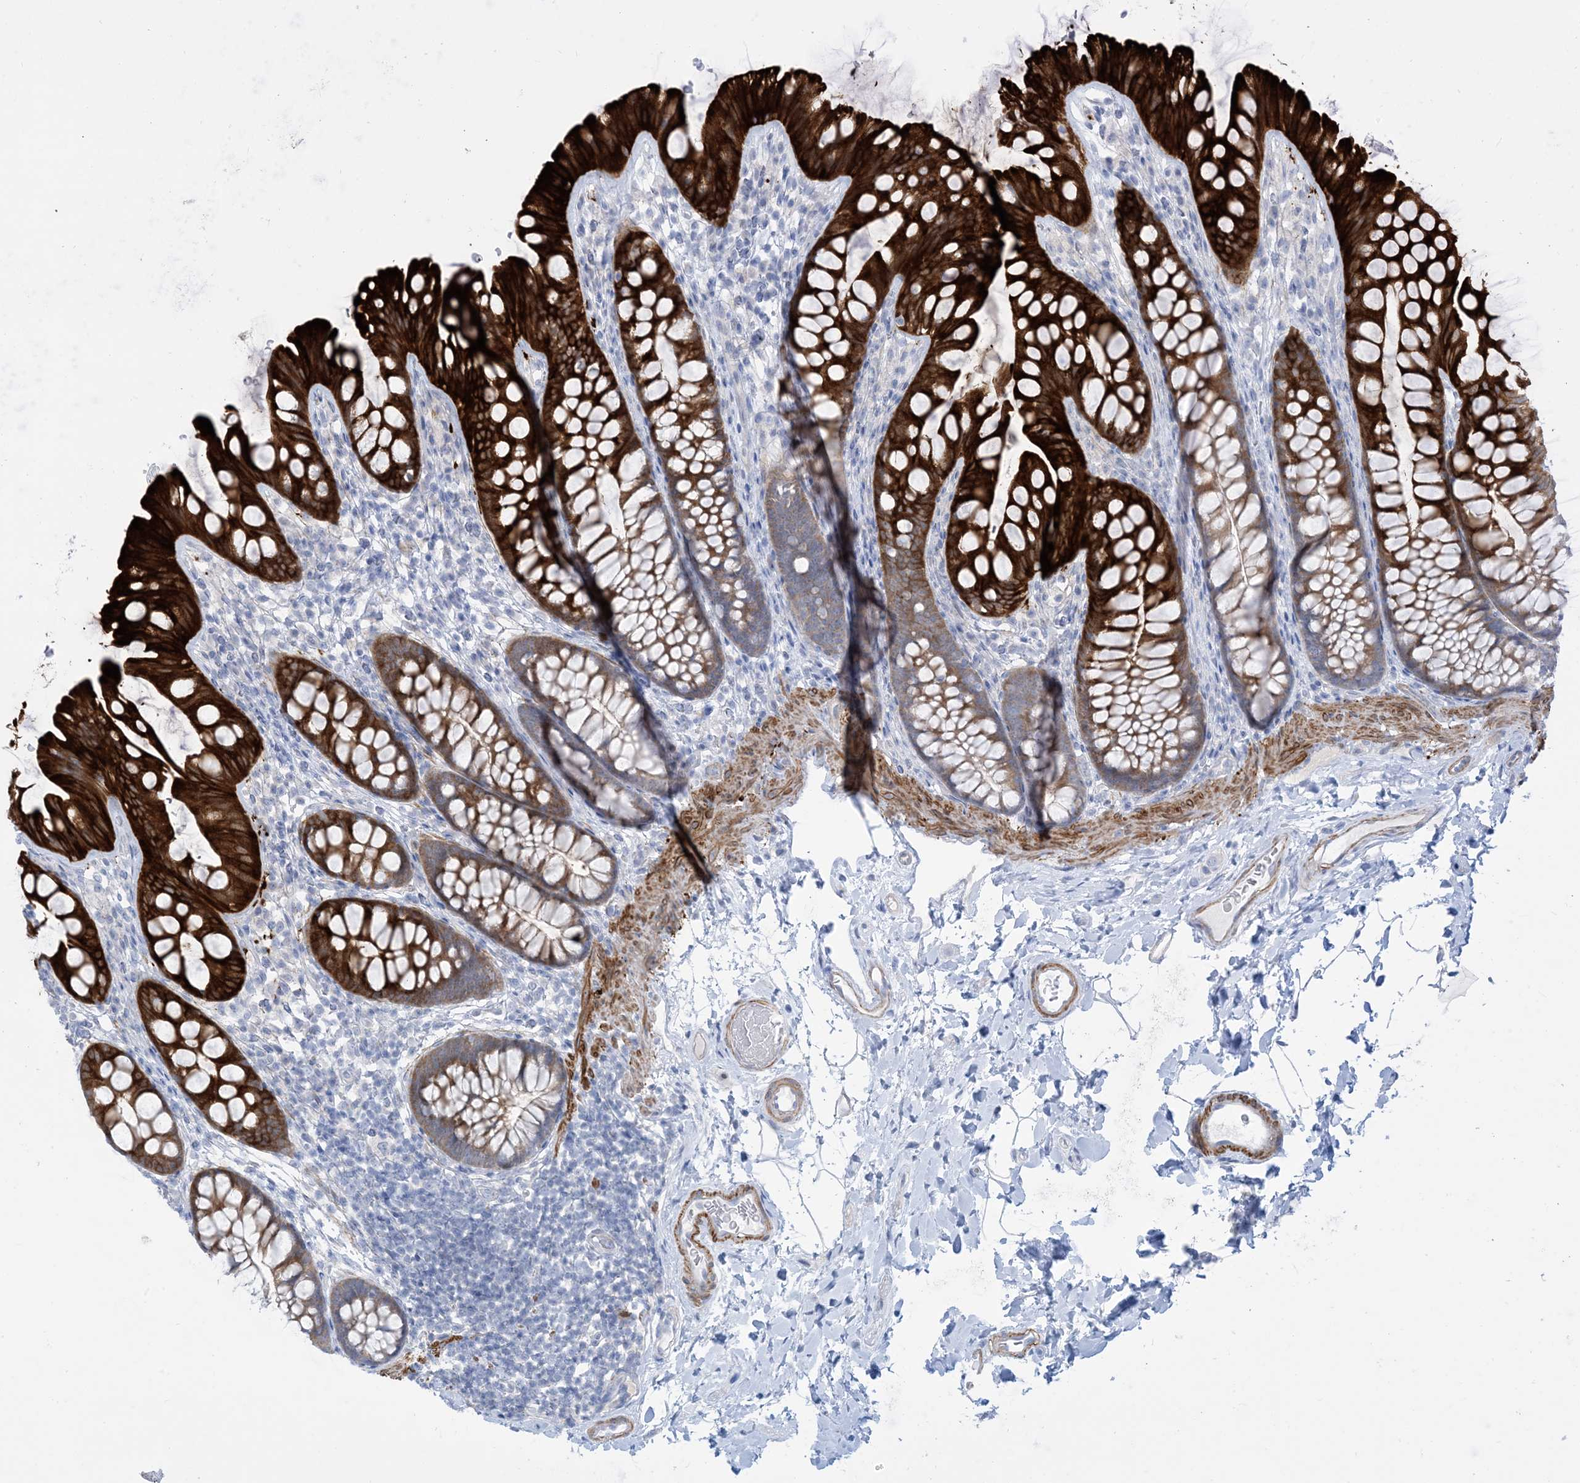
{"staining": {"intensity": "negative", "quantity": "none", "location": "none"}, "tissue": "colon", "cell_type": "Endothelial cells", "image_type": "normal", "snomed": [{"axis": "morphology", "description": "Normal tissue, NOS"}, {"axis": "topography", "description": "Colon"}], "caption": "A photomicrograph of colon stained for a protein demonstrates no brown staining in endothelial cells.", "gene": "MARS2", "patient": {"sex": "female", "age": 62}}